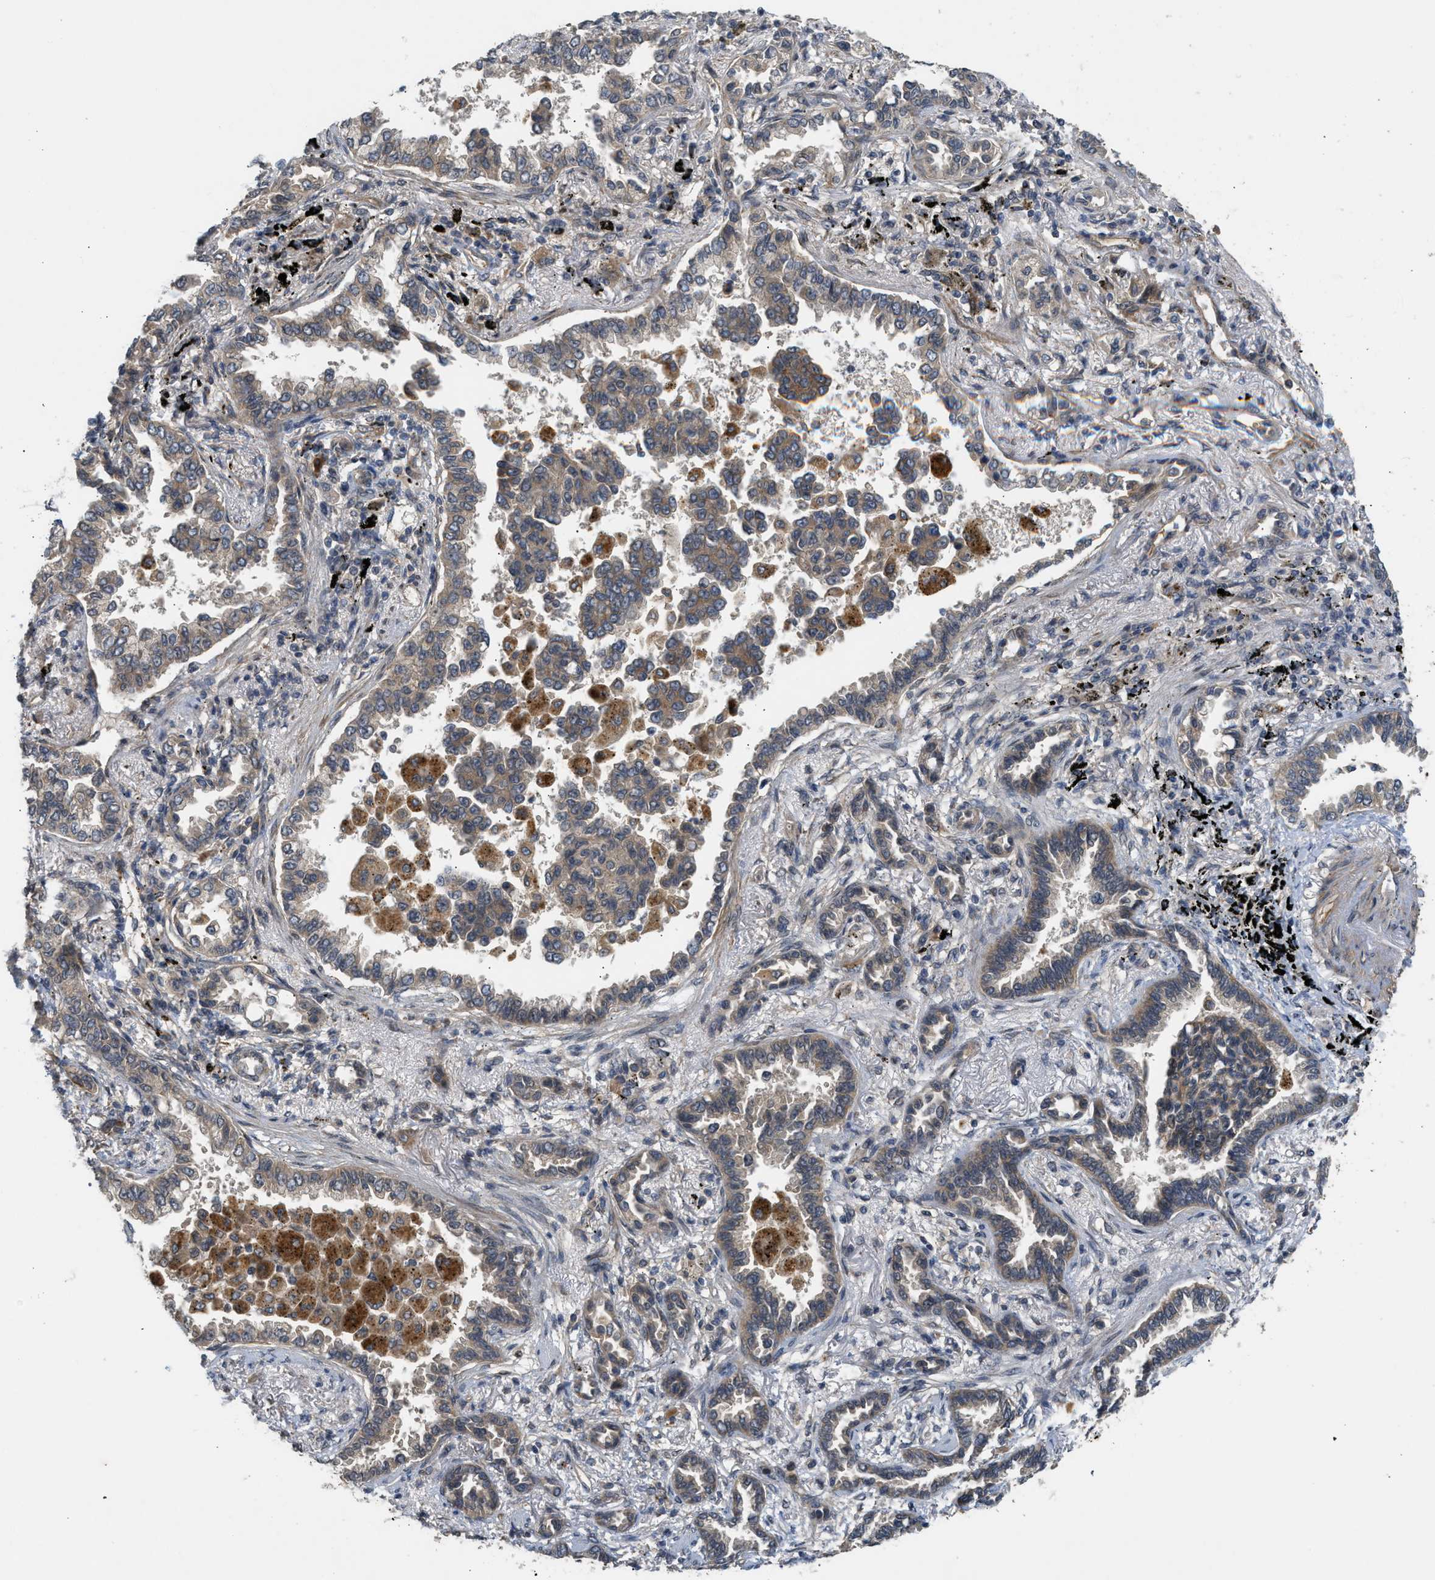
{"staining": {"intensity": "negative", "quantity": "none", "location": "none"}, "tissue": "lung cancer", "cell_type": "Tumor cells", "image_type": "cancer", "snomed": [{"axis": "morphology", "description": "Normal tissue, NOS"}, {"axis": "morphology", "description": "Adenocarcinoma, NOS"}, {"axis": "topography", "description": "Lung"}], "caption": "High magnification brightfield microscopy of adenocarcinoma (lung) stained with DAB (3,3'-diaminobenzidine) (brown) and counterstained with hematoxylin (blue): tumor cells show no significant staining.", "gene": "ADCY8", "patient": {"sex": "male", "age": 59}}